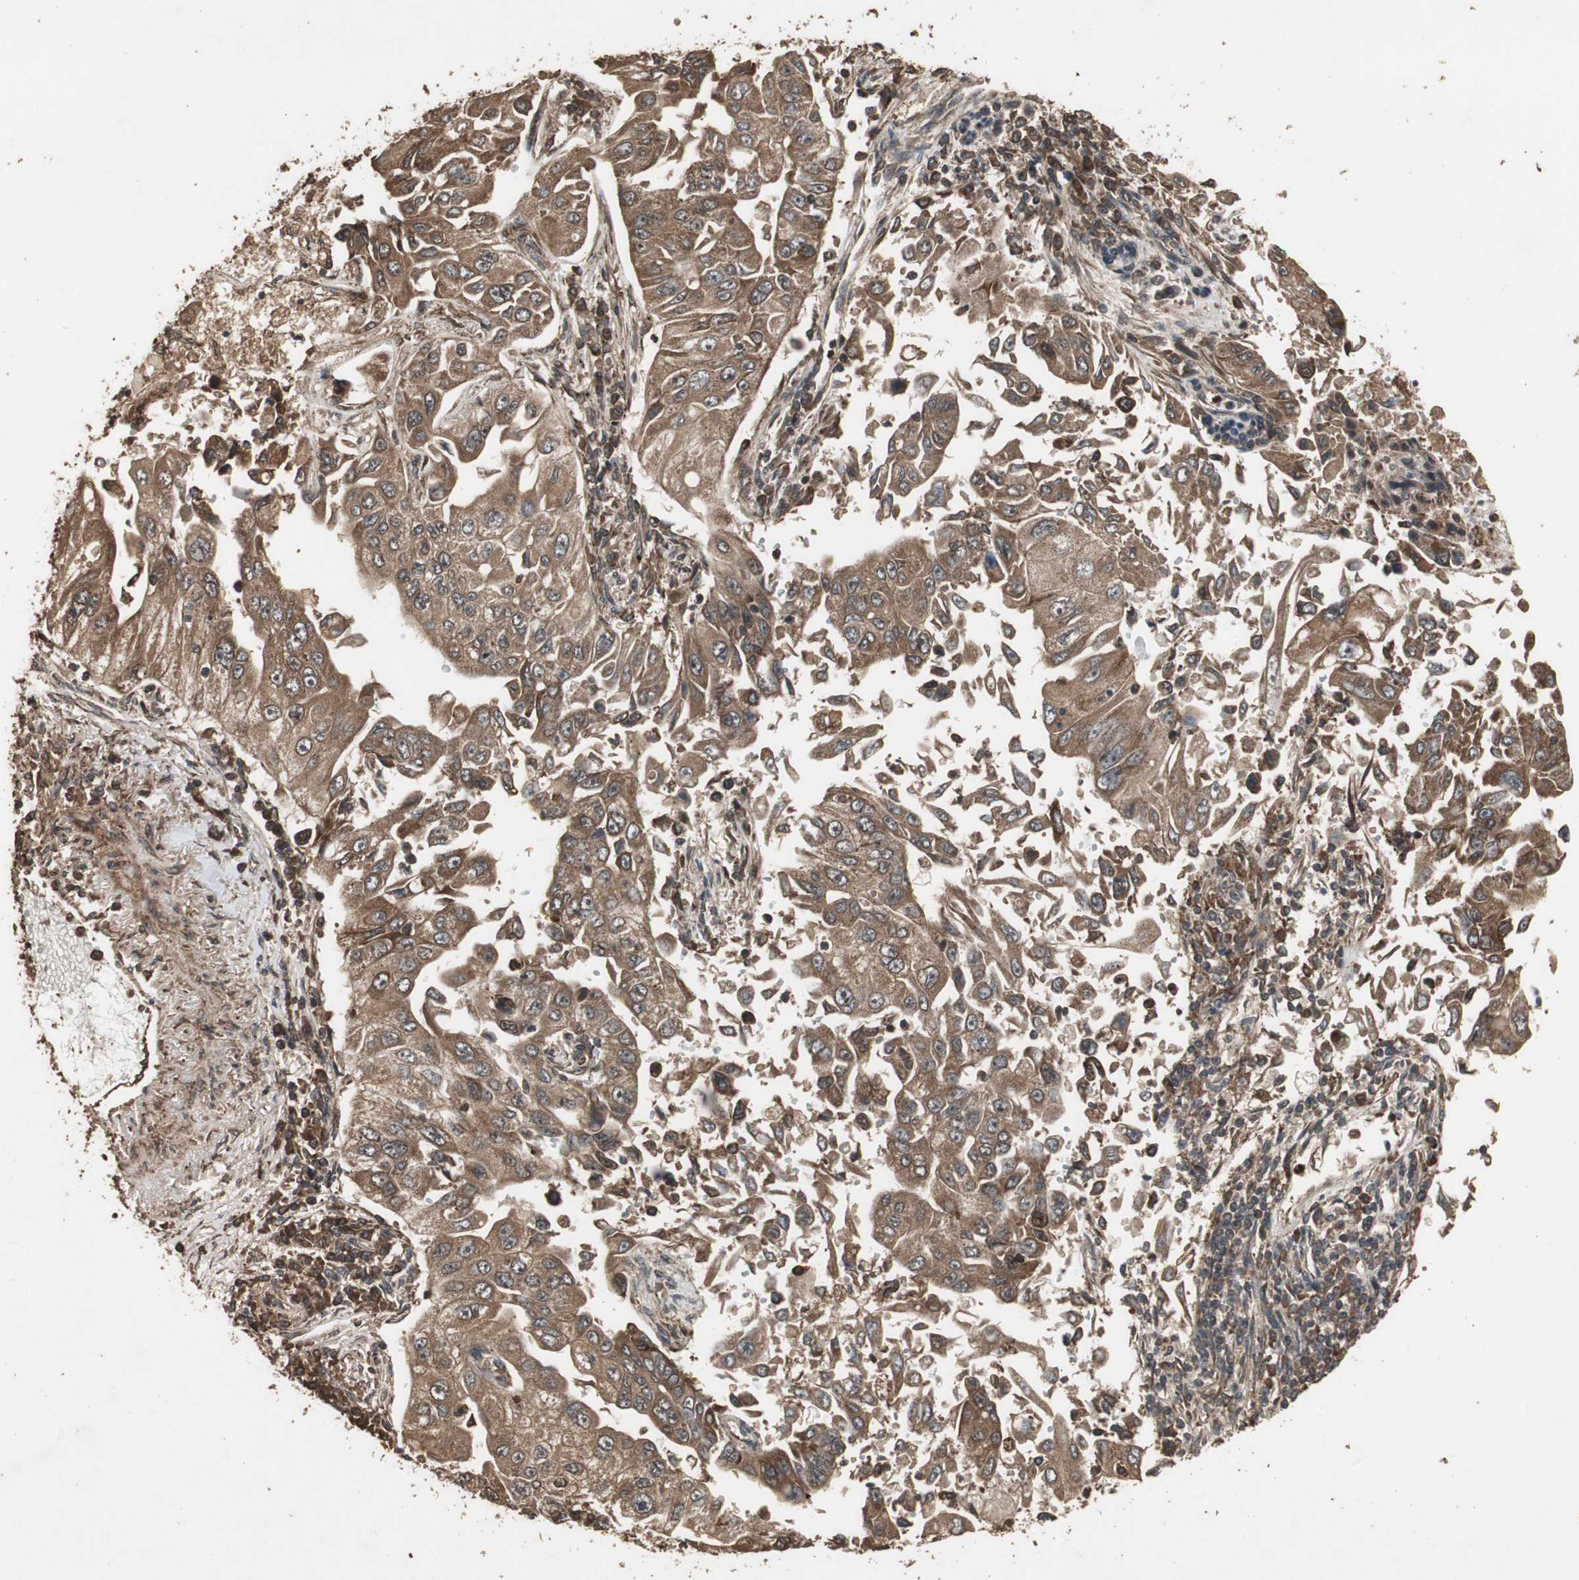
{"staining": {"intensity": "strong", "quantity": ">75%", "location": "cytoplasmic/membranous"}, "tissue": "lung cancer", "cell_type": "Tumor cells", "image_type": "cancer", "snomed": [{"axis": "morphology", "description": "Adenocarcinoma, NOS"}, {"axis": "topography", "description": "Lung"}], "caption": "Immunohistochemistry of human lung cancer exhibits high levels of strong cytoplasmic/membranous expression in about >75% of tumor cells. (DAB = brown stain, brightfield microscopy at high magnification).", "gene": "LAMTOR5", "patient": {"sex": "male", "age": 84}}